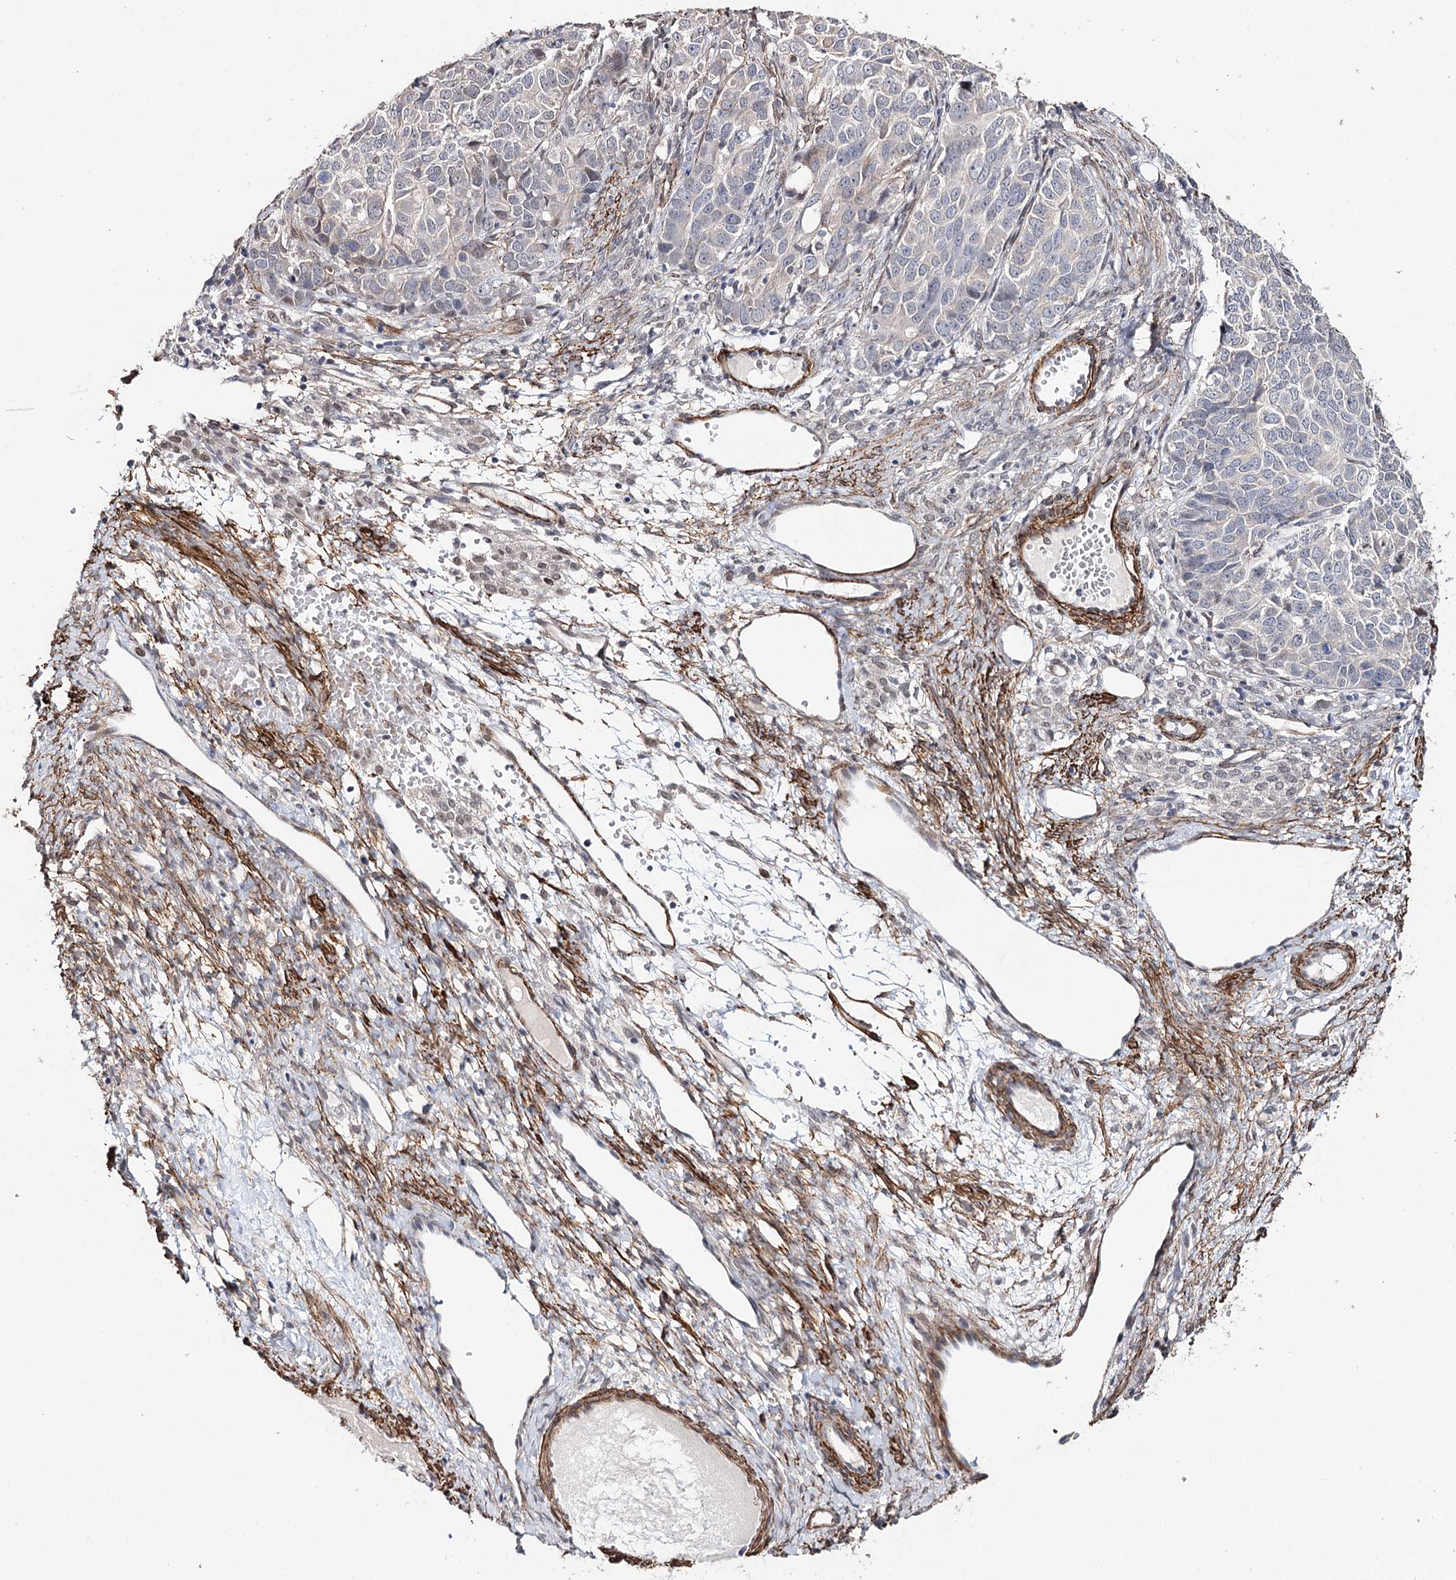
{"staining": {"intensity": "negative", "quantity": "none", "location": "none"}, "tissue": "ovarian cancer", "cell_type": "Tumor cells", "image_type": "cancer", "snomed": [{"axis": "morphology", "description": "Carcinoma, endometroid"}, {"axis": "topography", "description": "Ovary"}], "caption": "High magnification brightfield microscopy of ovarian cancer (endometroid carcinoma) stained with DAB (brown) and counterstained with hematoxylin (blue): tumor cells show no significant positivity. (DAB IHC, high magnification).", "gene": "CFAP46", "patient": {"sex": "female", "age": 51}}